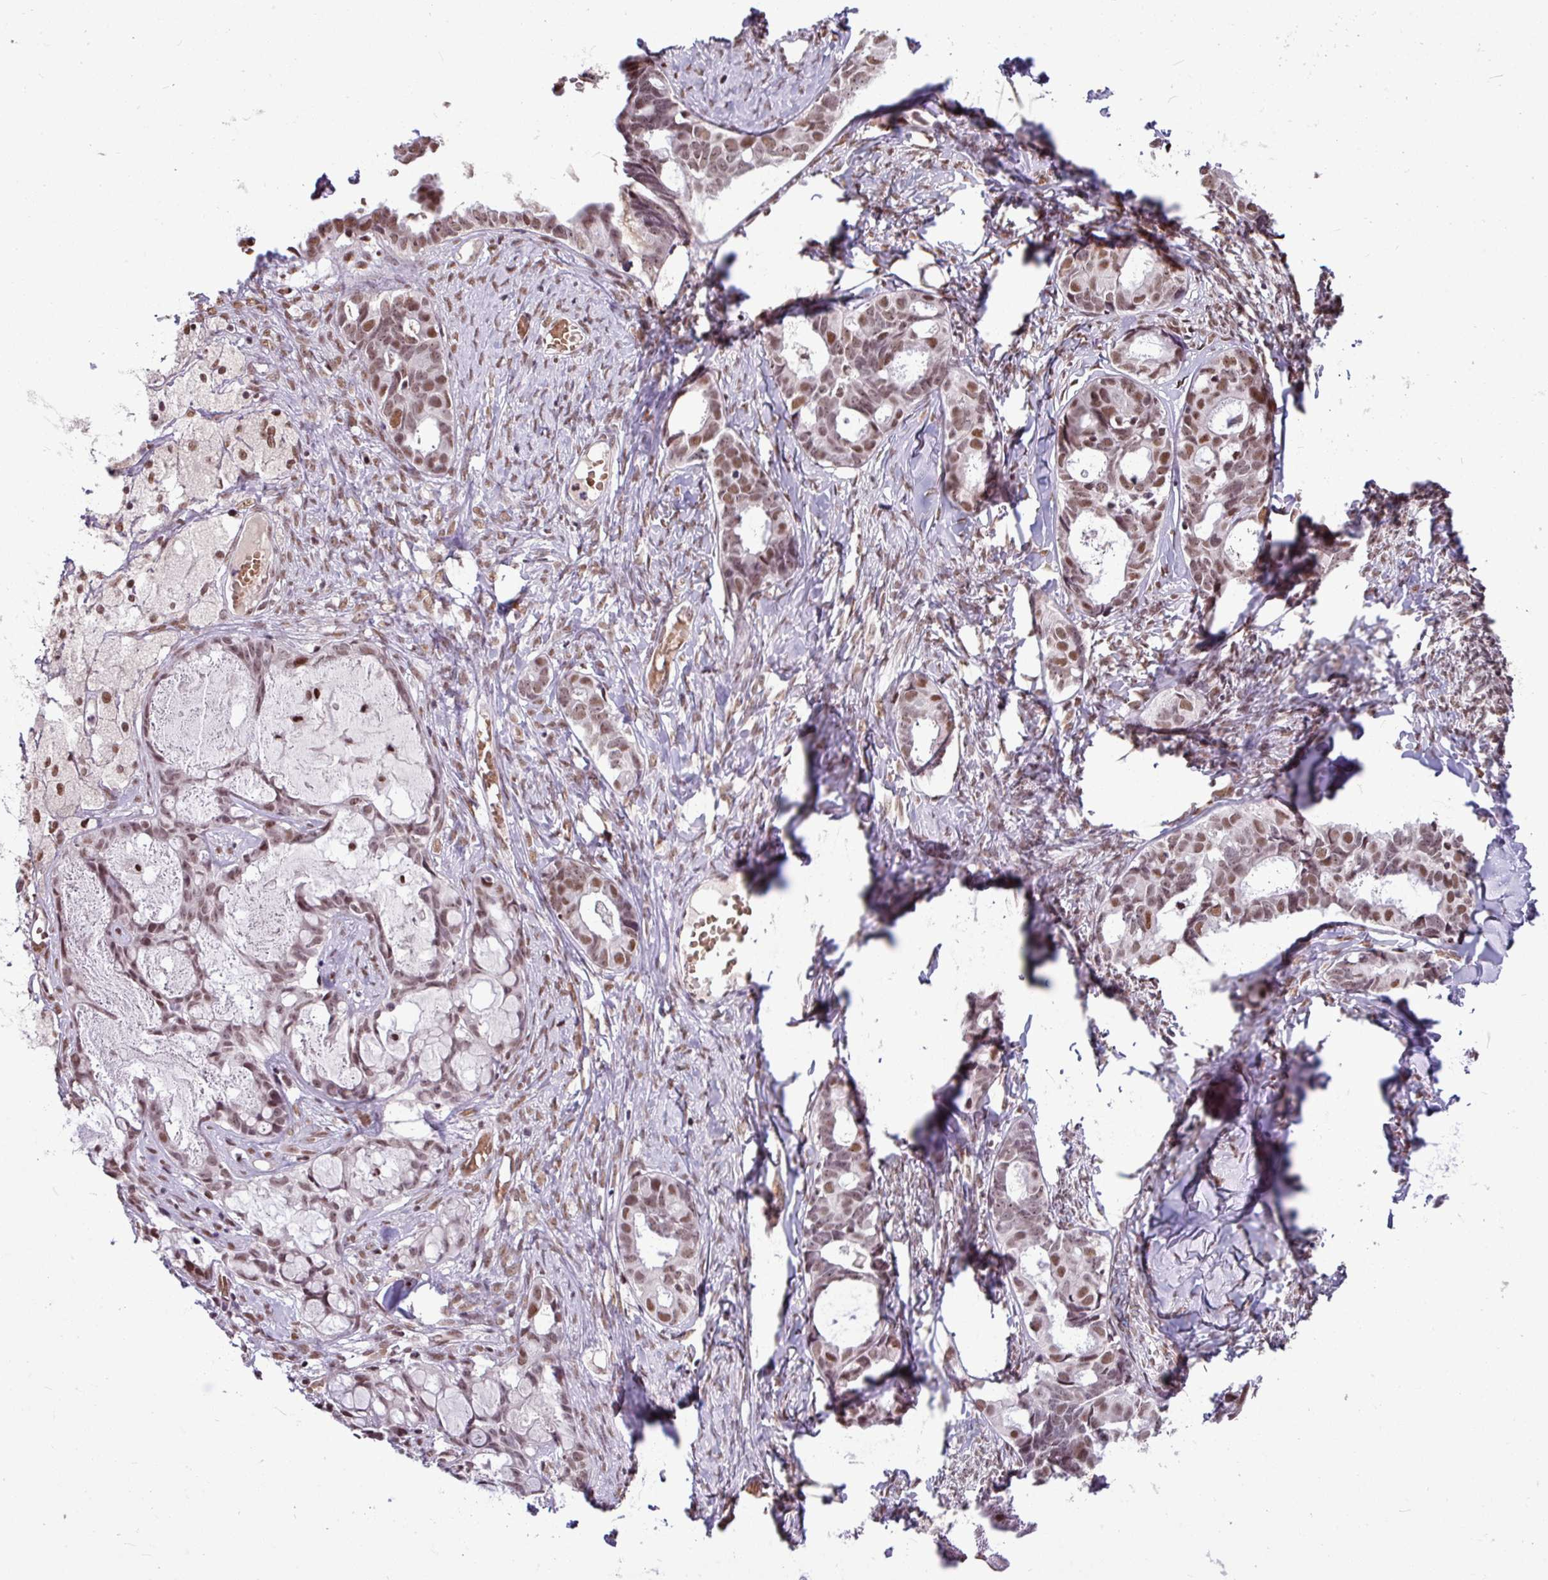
{"staining": {"intensity": "moderate", "quantity": ">75%", "location": "nuclear"}, "tissue": "ovarian cancer", "cell_type": "Tumor cells", "image_type": "cancer", "snomed": [{"axis": "morphology", "description": "Cystadenocarcinoma, serous, NOS"}, {"axis": "topography", "description": "Ovary"}], "caption": "Approximately >75% of tumor cells in human ovarian serous cystadenocarcinoma show moderate nuclear protein staining as visualized by brown immunohistochemical staining.", "gene": "TDG", "patient": {"sex": "female", "age": 69}}